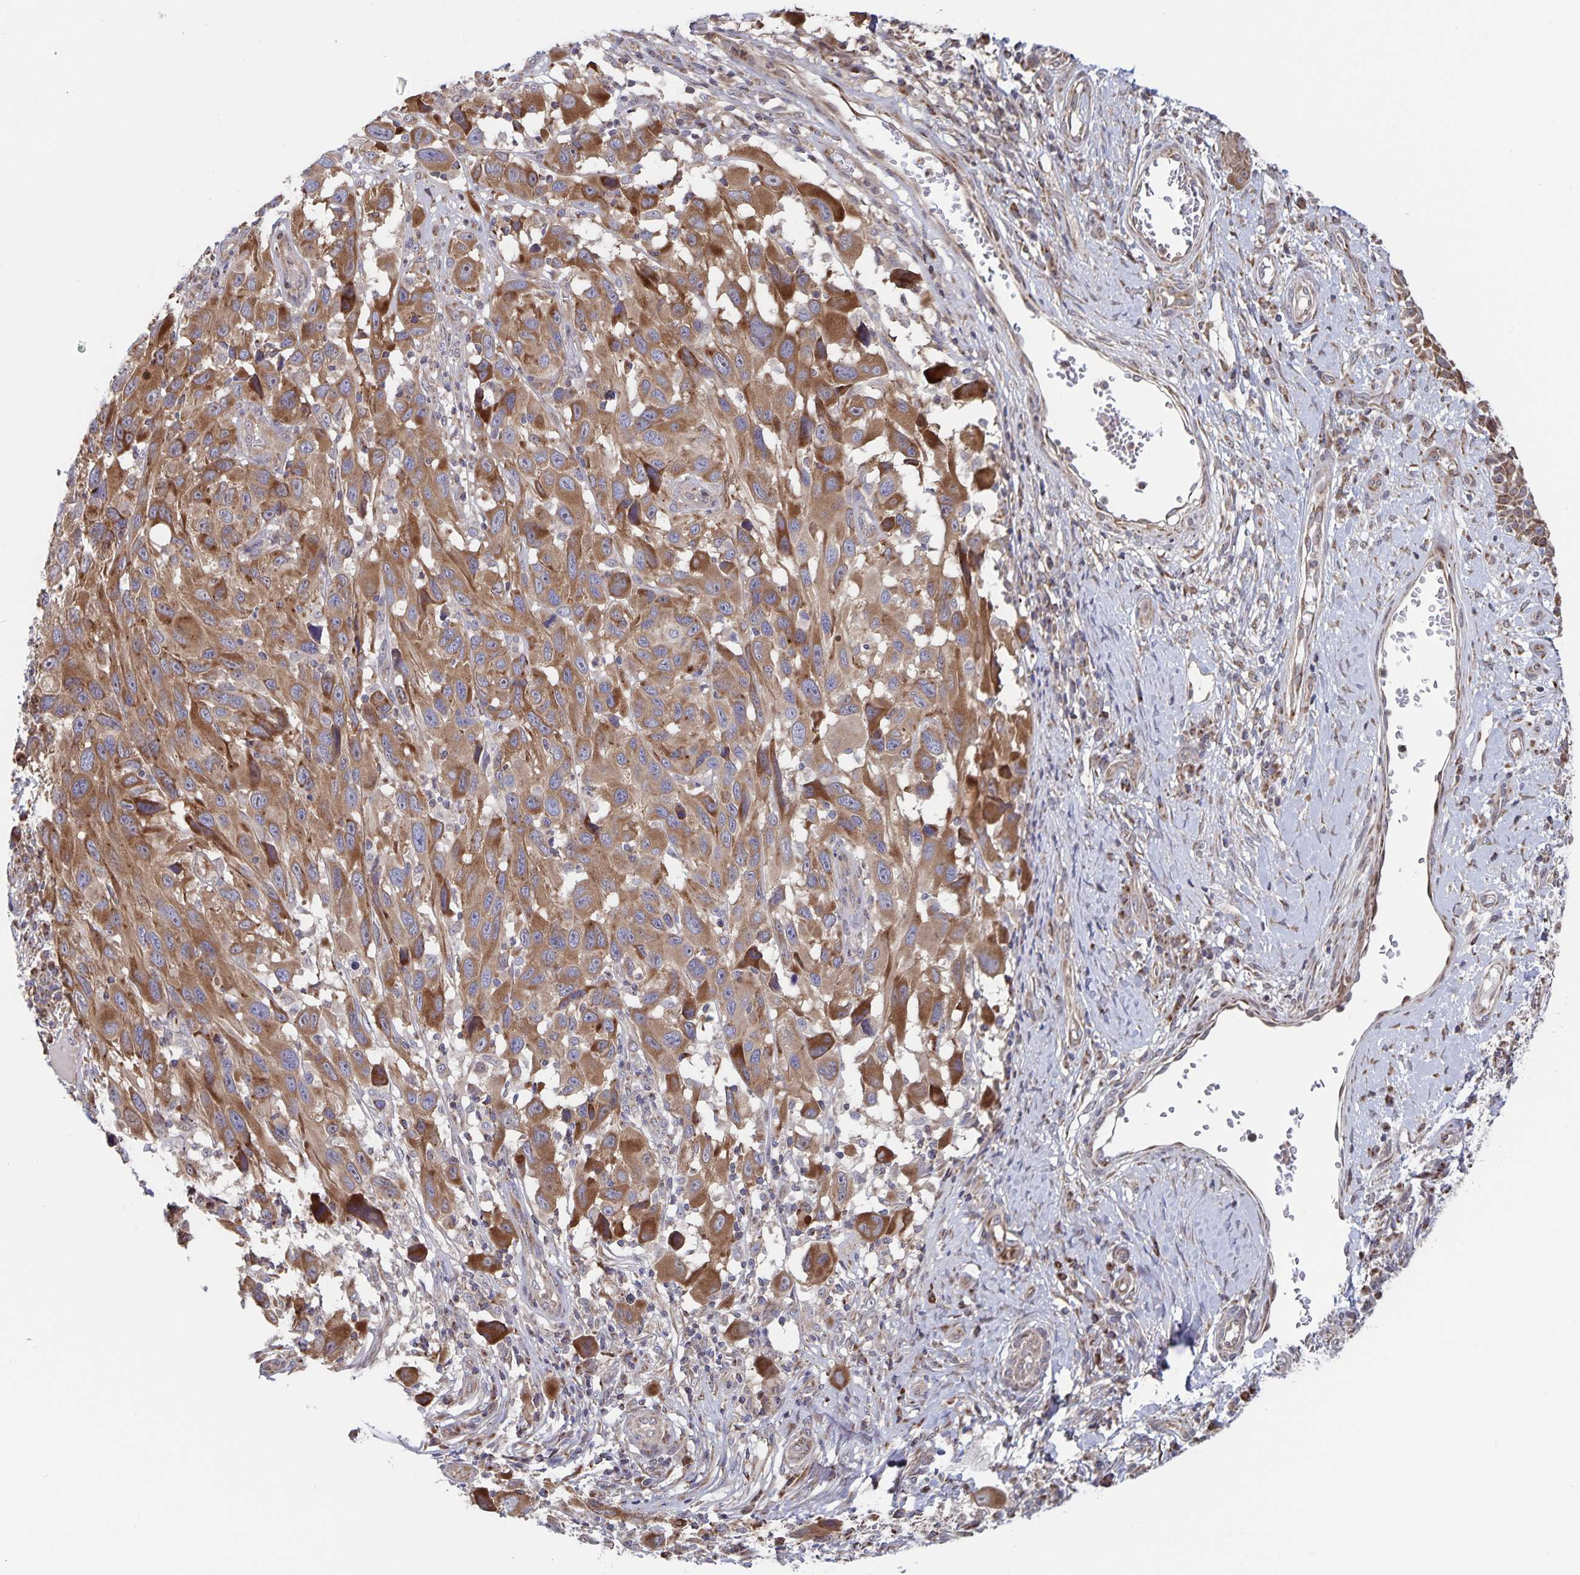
{"staining": {"intensity": "moderate", "quantity": ">75%", "location": "cytoplasmic/membranous"}, "tissue": "melanoma", "cell_type": "Tumor cells", "image_type": "cancer", "snomed": [{"axis": "morphology", "description": "Malignant melanoma, NOS"}, {"axis": "topography", "description": "Skin"}], "caption": "DAB immunohistochemical staining of human malignant melanoma demonstrates moderate cytoplasmic/membranous protein staining in approximately >75% of tumor cells.", "gene": "ACACA", "patient": {"sex": "male", "age": 53}}